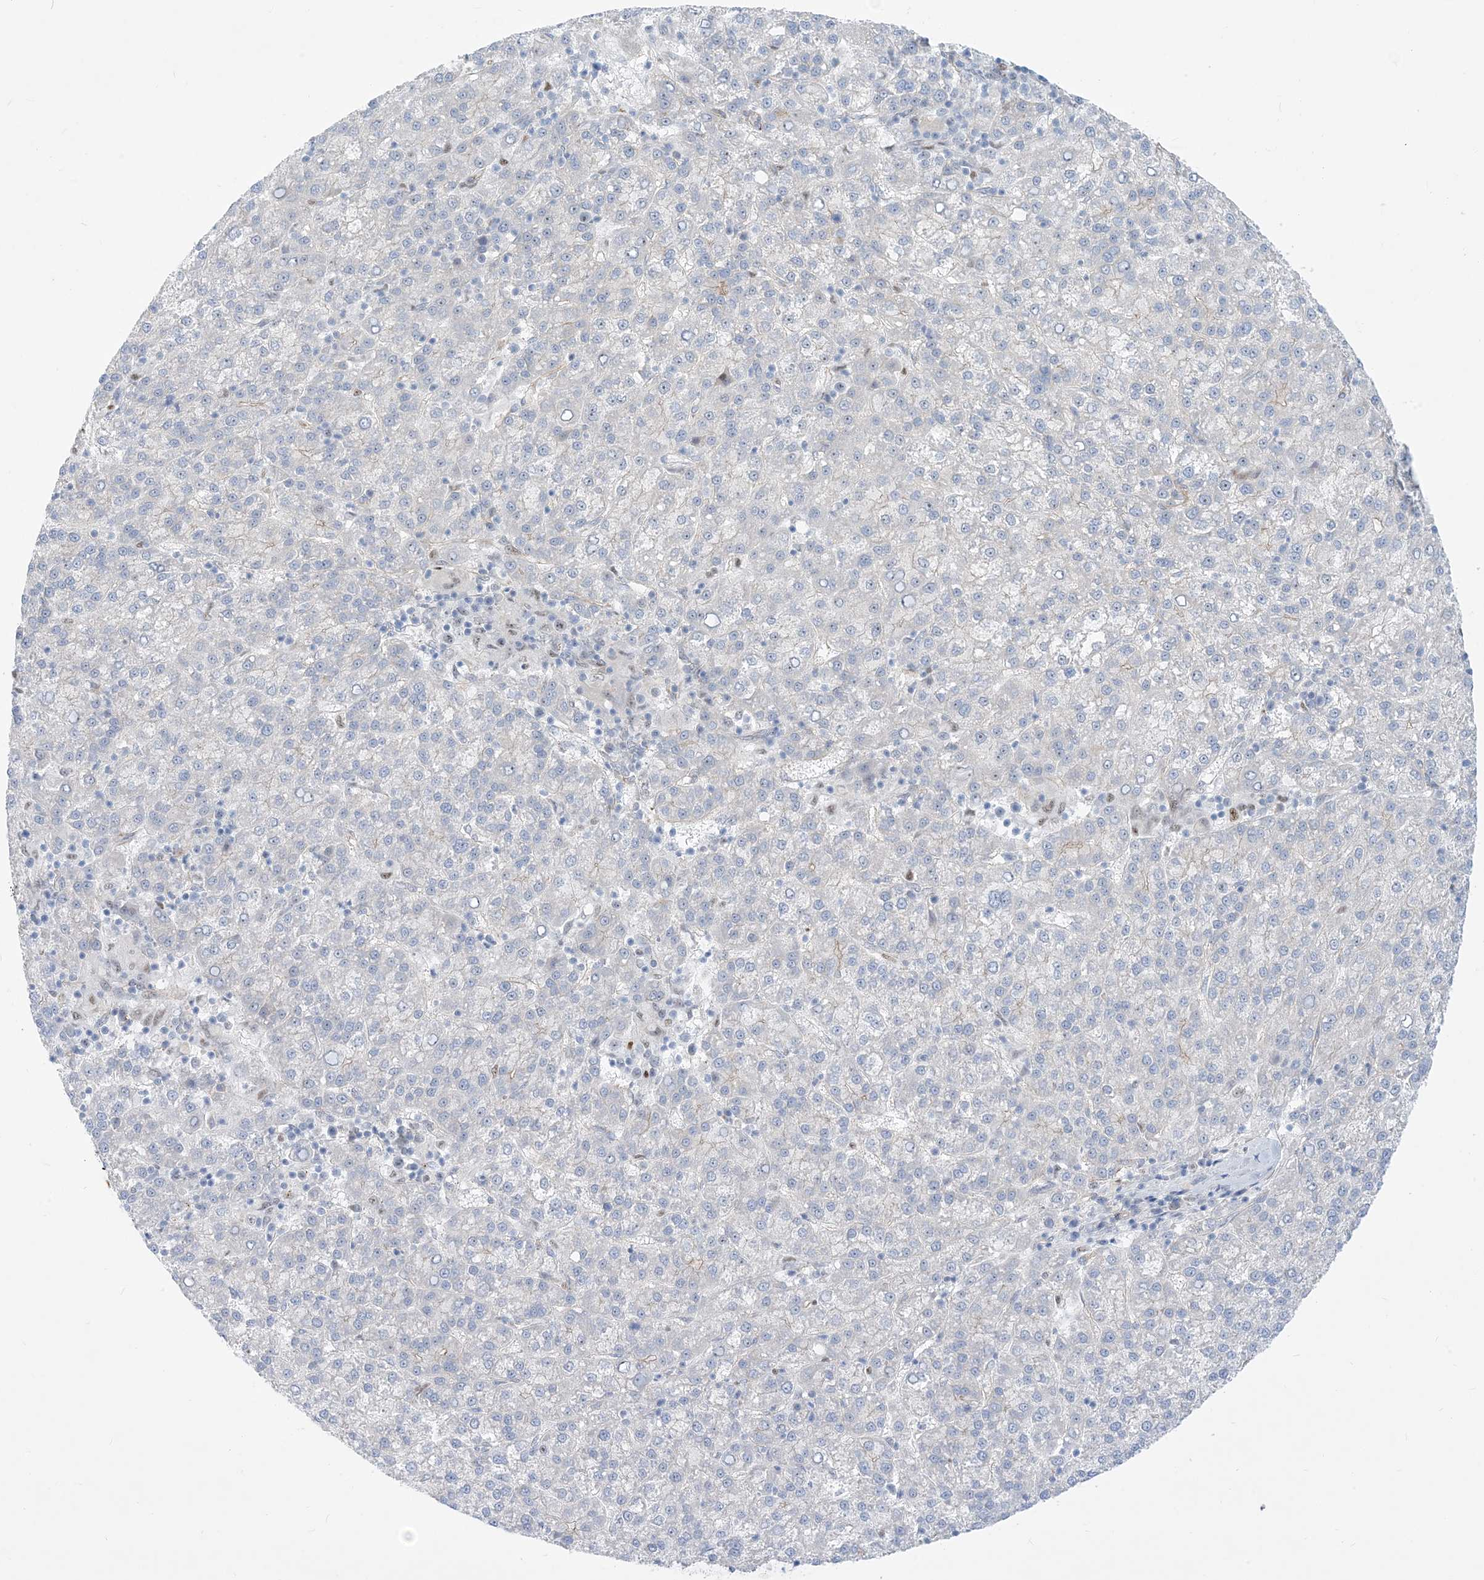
{"staining": {"intensity": "negative", "quantity": "none", "location": "none"}, "tissue": "liver cancer", "cell_type": "Tumor cells", "image_type": "cancer", "snomed": [{"axis": "morphology", "description": "Carcinoma, Hepatocellular, NOS"}, {"axis": "topography", "description": "Liver"}], "caption": "This is an immunohistochemistry histopathology image of liver cancer (hepatocellular carcinoma). There is no positivity in tumor cells.", "gene": "MARS2", "patient": {"sex": "female", "age": 58}}